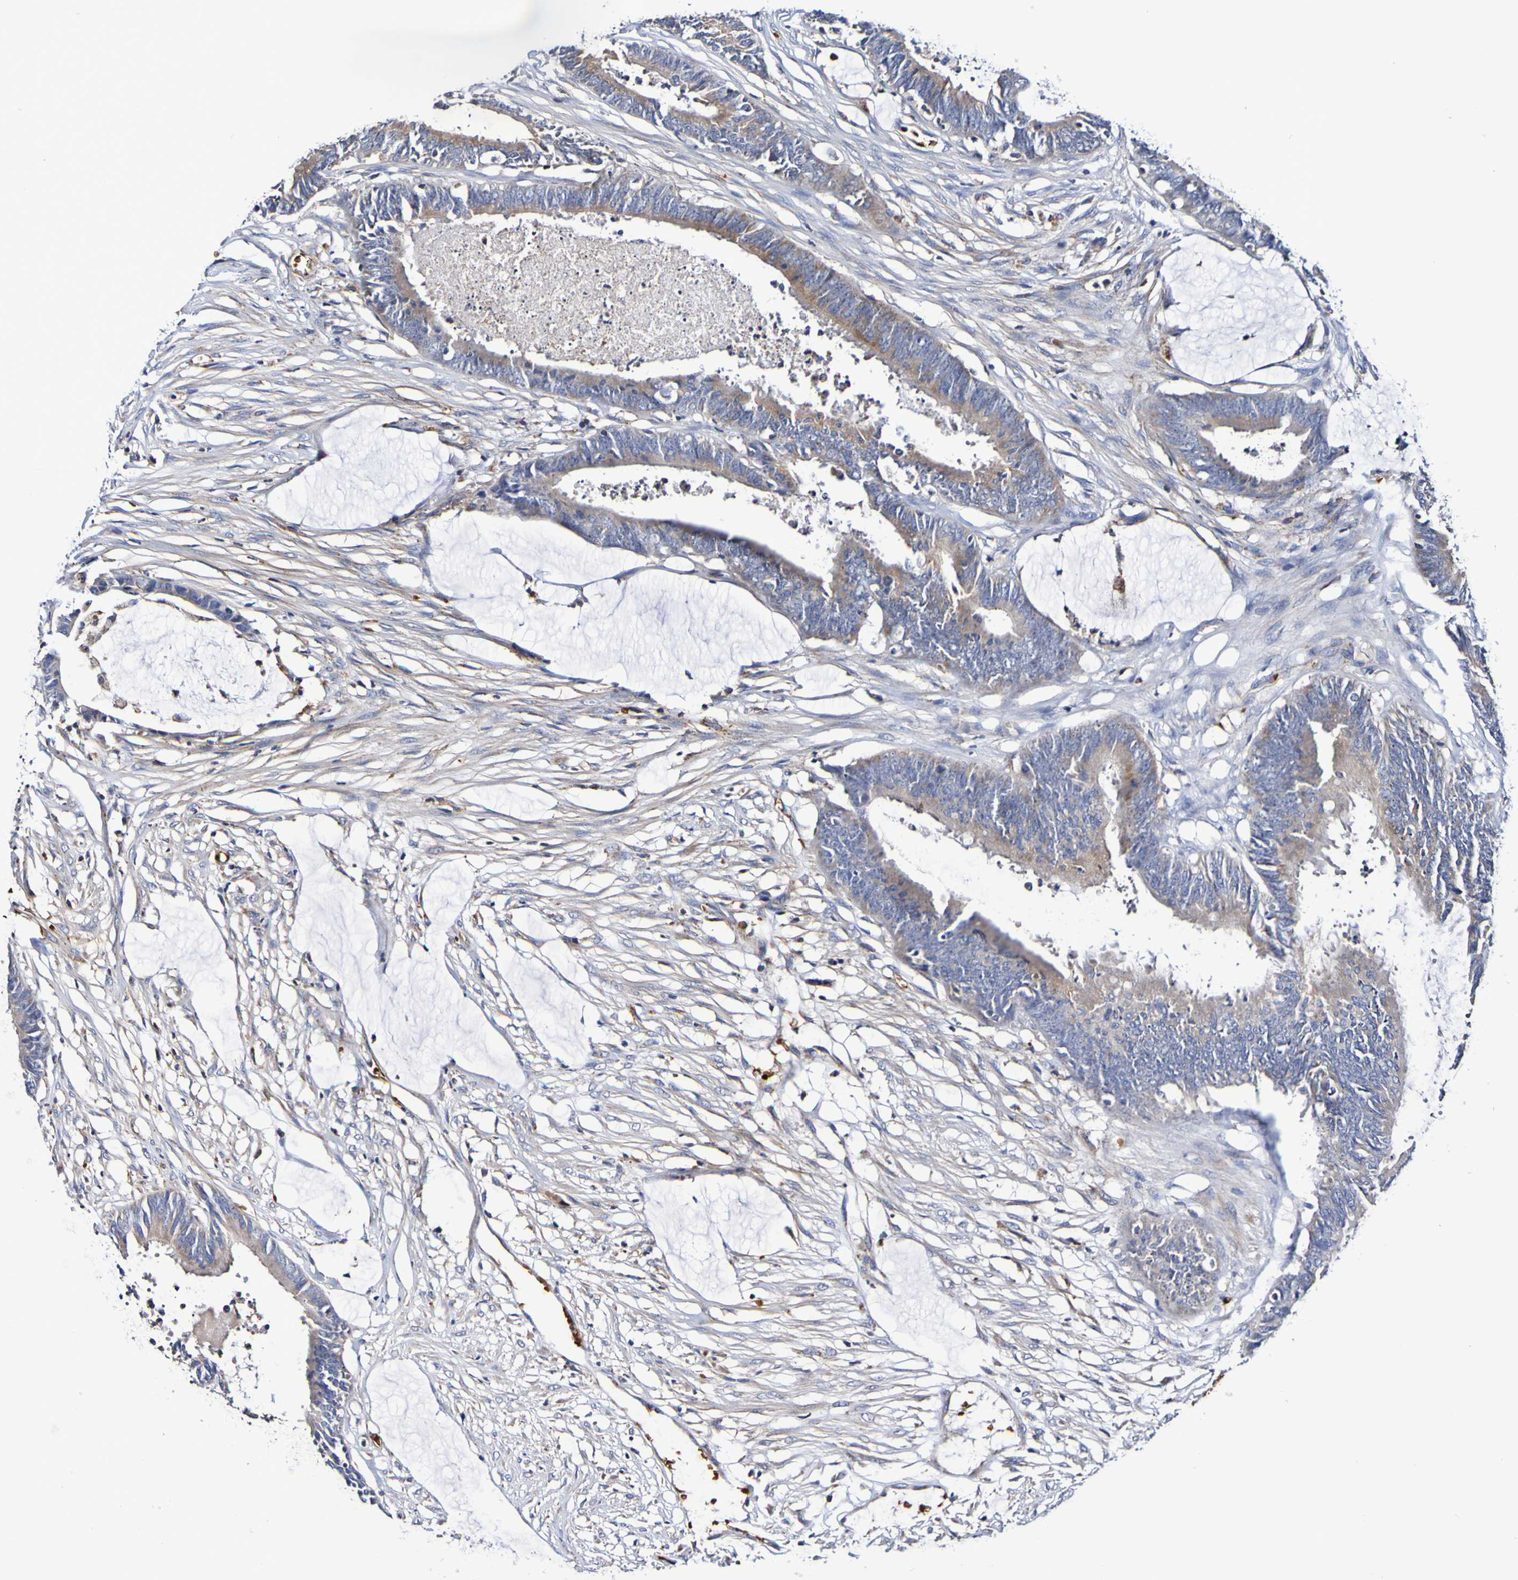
{"staining": {"intensity": "moderate", "quantity": "25%-75%", "location": "cytoplasmic/membranous"}, "tissue": "colorectal cancer", "cell_type": "Tumor cells", "image_type": "cancer", "snomed": [{"axis": "morphology", "description": "Adenocarcinoma, NOS"}, {"axis": "topography", "description": "Rectum"}], "caption": "Immunohistochemical staining of human adenocarcinoma (colorectal) demonstrates moderate cytoplasmic/membranous protein expression in approximately 25%-75% of tumor cells.", "gene": "WNT4", "patient": {"sex": "female", "age": 66}}